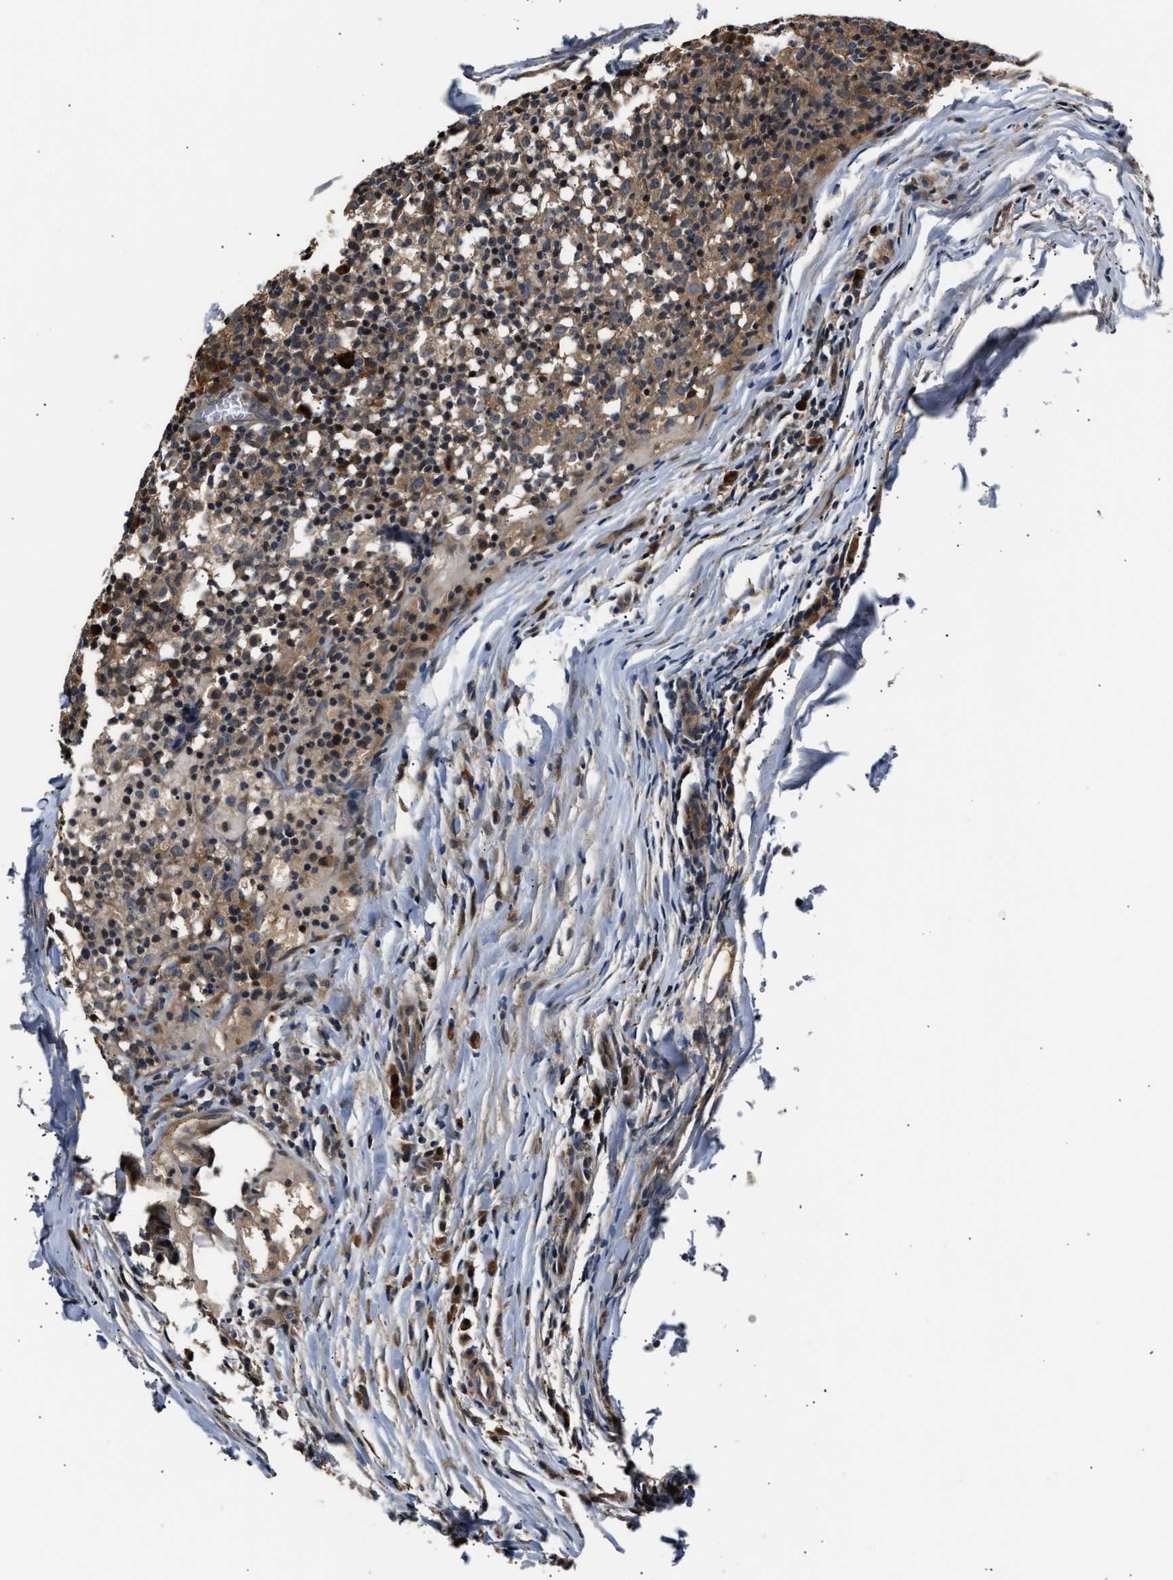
{"staining": {"intensity": "strong", "quantity": ">75%", "location": "cytoplasmic/membranous"}, "tissue": "lymph node", "cell_type": "Germinal center cells", "image_type": "normal", "snomed": [{"axis": "morphology", "description": "Normal tissue, NOS"}, {"axis": "morphology", "description": "Inflammation, NOS"}, {"axis": "topography", "description": "Lymph node"}], "caption": "High-power microscopy captured an IHC histopathology image of unremarkable lymph node, revealing strong cytoplasmic/membranous staining in approximately >75% of germinal center cells. The protein of interest is stained brown, and the nuclei are stained in blue (DAB IHC with brightfield microscopy, high magnification).", "gene": "IMPDH2", "patient": {"sex": "male", "age": 55}}